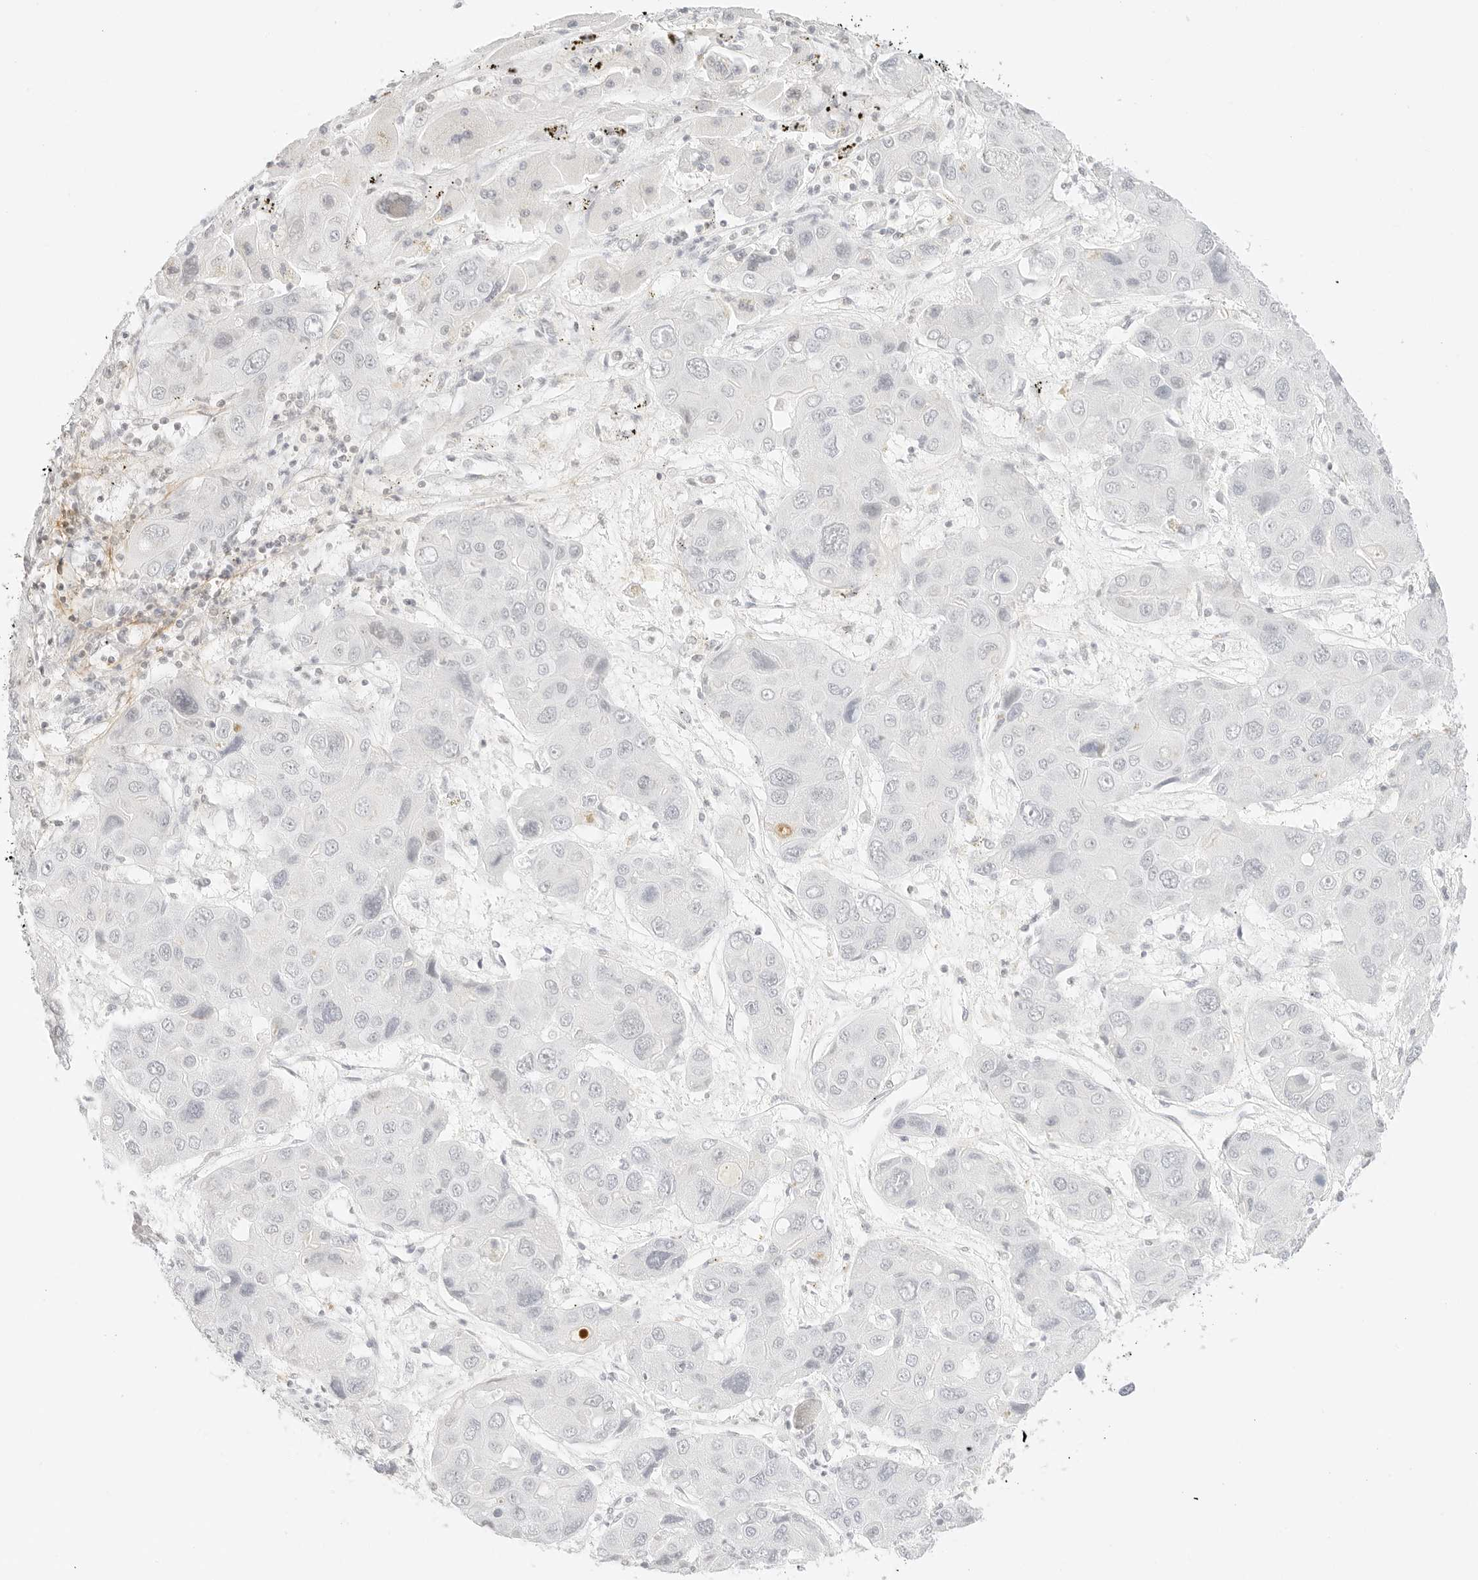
{"staining": {"intensity": "negative", "quantity": "none", "location": "none"}, "tissue": "liver cancer", "cell_type": "Tumor cells", "image_type": "cancer", "snomed": [{"axis": "morphology", "description": "Cholangiocarcinoma"}, {"axis": "topography", "description": "Liver"}], "caption": "Immunohistochemical staining of cholangiocarcinoma (liver) demonstrates no significant positivity in tumor cells.", "gene": "FBLN5", "patient": {"sex": "male", "age": 67}}